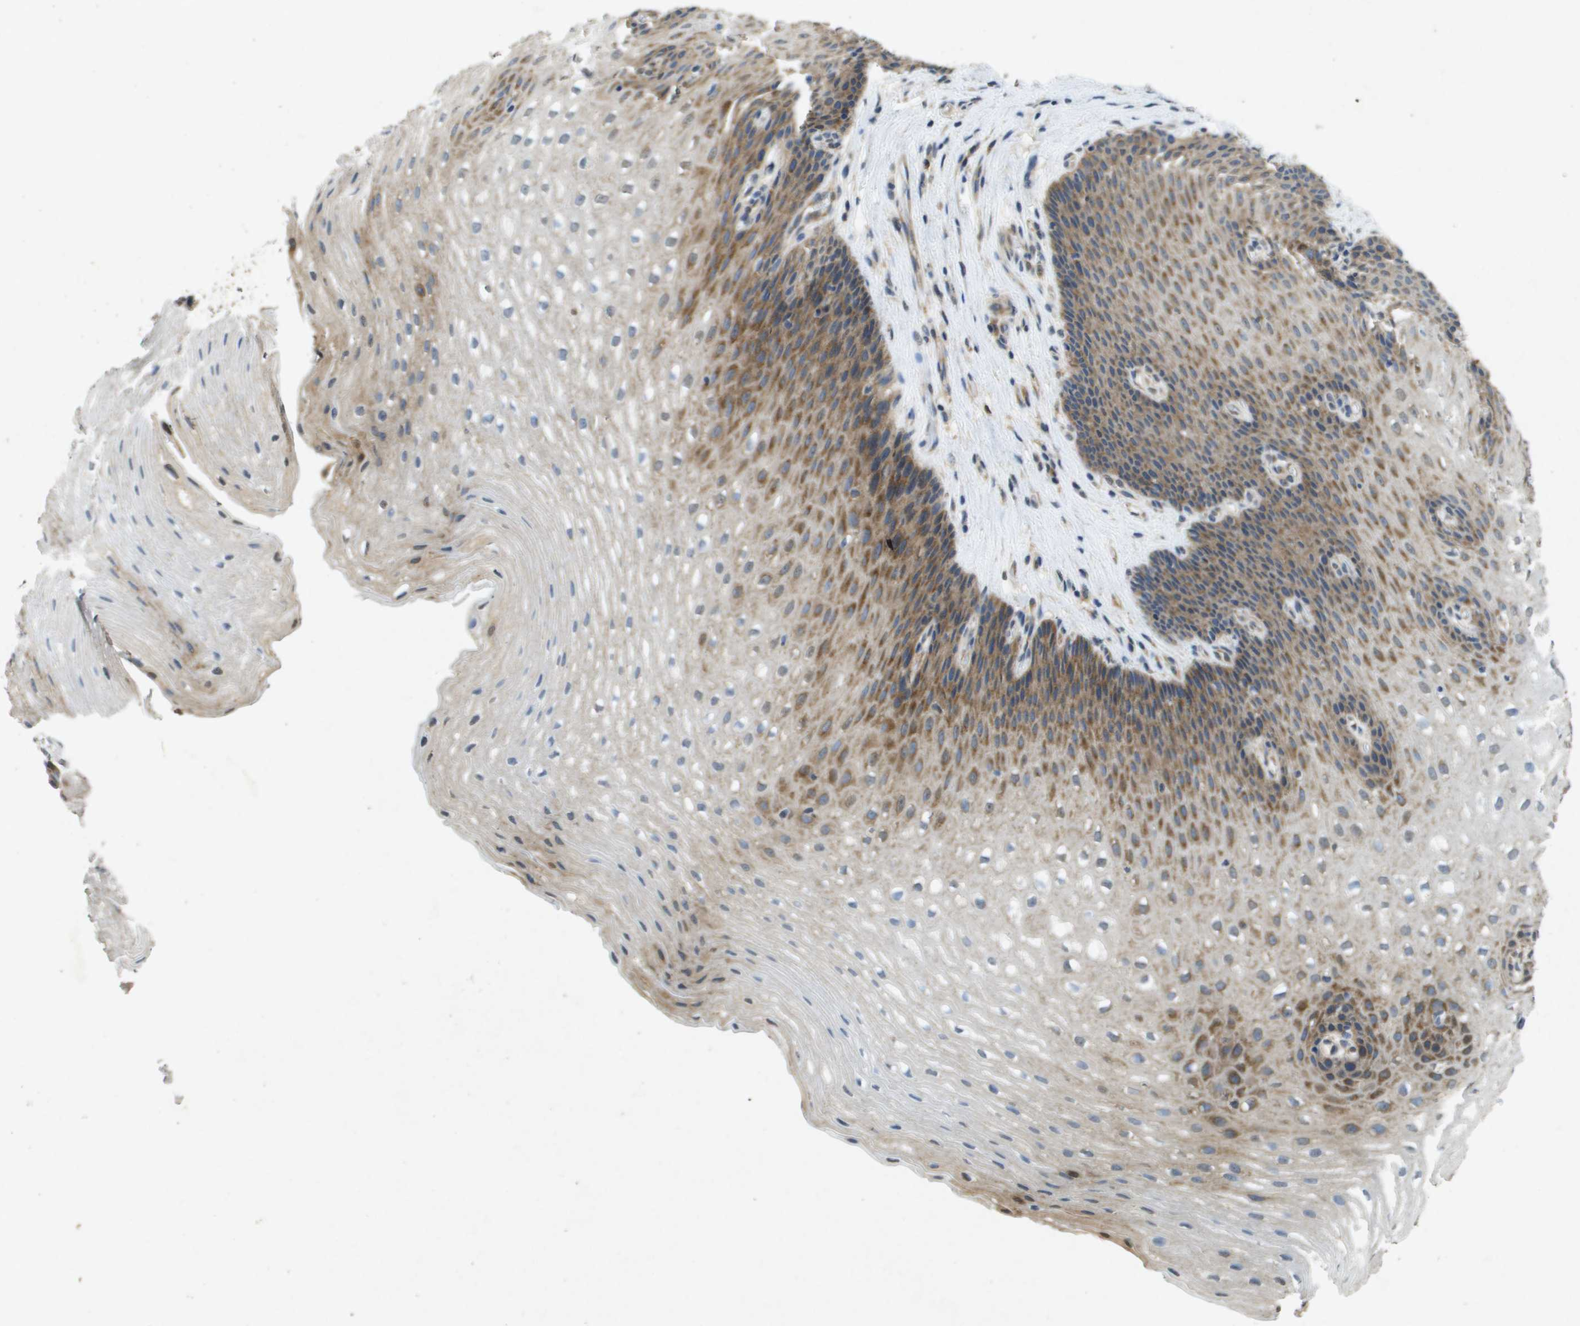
{"staining": {"intensity": "moderate", "quantity": "25%-75%", "location": "cytoplasmic/membranous"}, "tissue": "esophagus", "cell_type": "Squamous epithelial cells", "image_type": "normal", "snomed": [{"axis": "morphology", "description": "Normal tissue, NOS"}, {"axis": "topography", "description": "Esophagus"}], "caption": "Benign esophagus shows moderate cytoplasmic/membranous positivity in about 25%-75% of squamous epithelial cells, visualized by immunohistochemistry. The protein is stained brown, and the nuclei are stained in blue (DAB IHC with brightfield microscopy, high magnification).", "gene": "PTPRT", "patient": {"sex": "male", "age": 48}}